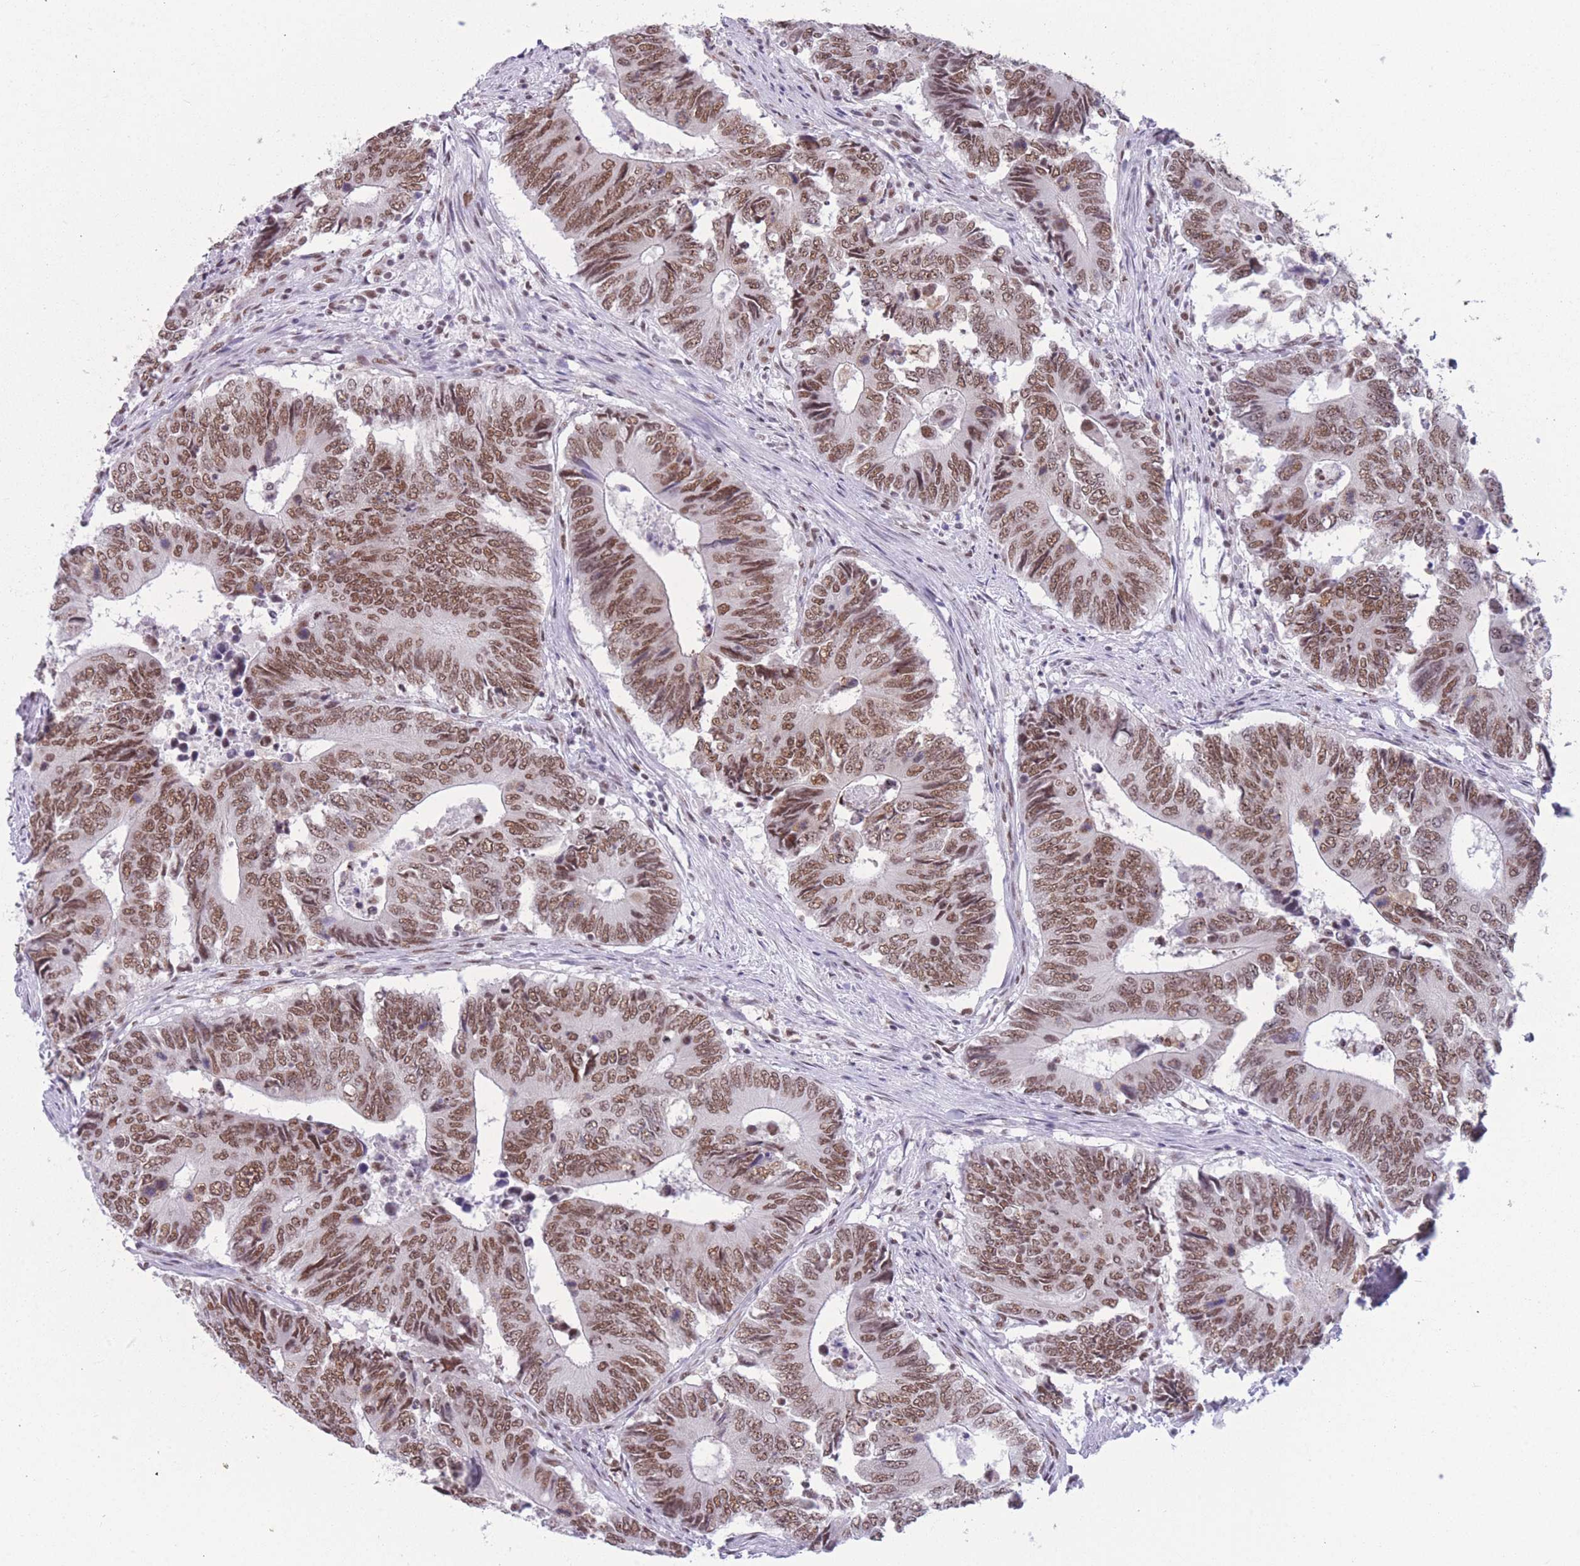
{"staining": {"intensity": "strong", "quantity": ">75%", "location": "nuclear"}, "tissue": "colorectal cancer", "cell_type": "Tumor cells", "image_type": "cancer", "snomed": [{"axis": "morphology", "description": "Adenocarcinoma, NOS"}, {"axis": "topography", "description": "Colon"}], "caption": "This histopathology image shows colorectal cancer (adenocarcinoma) stained with immunohistochemistry to label a protein in brown. The nuclear of tumor cells show strong positivity for the protein. Nuclei are counter-stained blue.", "gene": "HNRNPUL1", "patient": {"sex": "male", "age": 87}}